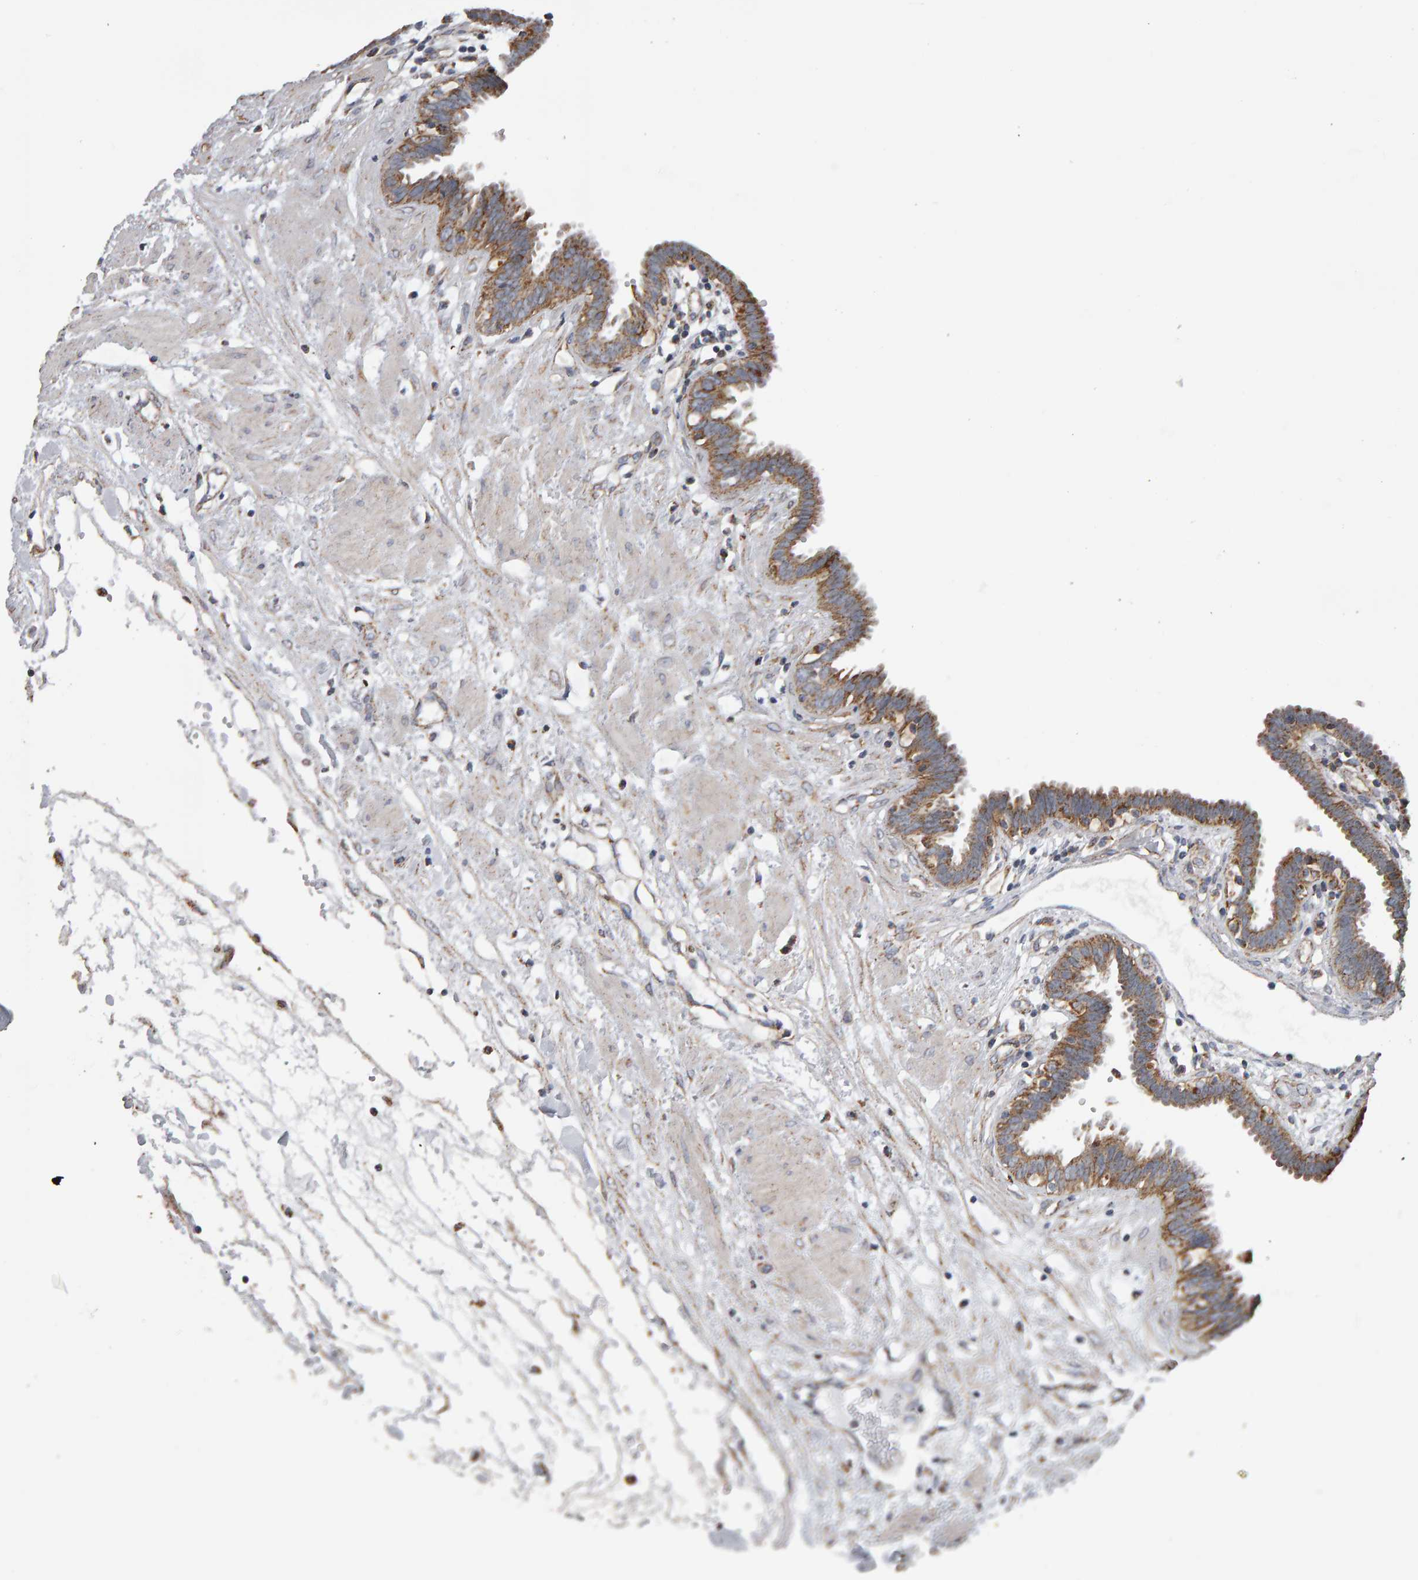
{"staining": {"intensity": "moderate", "quantity": ">75%", "location": "cytoplasmic/membranous"}, "tissue": "fallopian tube", "cell_type": "Glandular cells", "image_type": "normal", "snomed": [{"axis": "morphology", "description": "Normal tissue, NOS"}, {"axis": "topography", "description": "Fallopian tube"}, {"axis": "topography", "description": "Placenta"}], "caption": "Protein staining of unremarkable fallopian tube displays moderate cytoplasmic/membranous positivity in approximately >75% of glandular cells. The staining was performed using DAB (3,3'-diaminobenzidine) to visualize the protein expression in brown, while the nuclei were stained in blue with hematoxylin (Magnification: 20x).", "gene": "TOM1L1", "patient": {"sex": "female", "age": 32}}